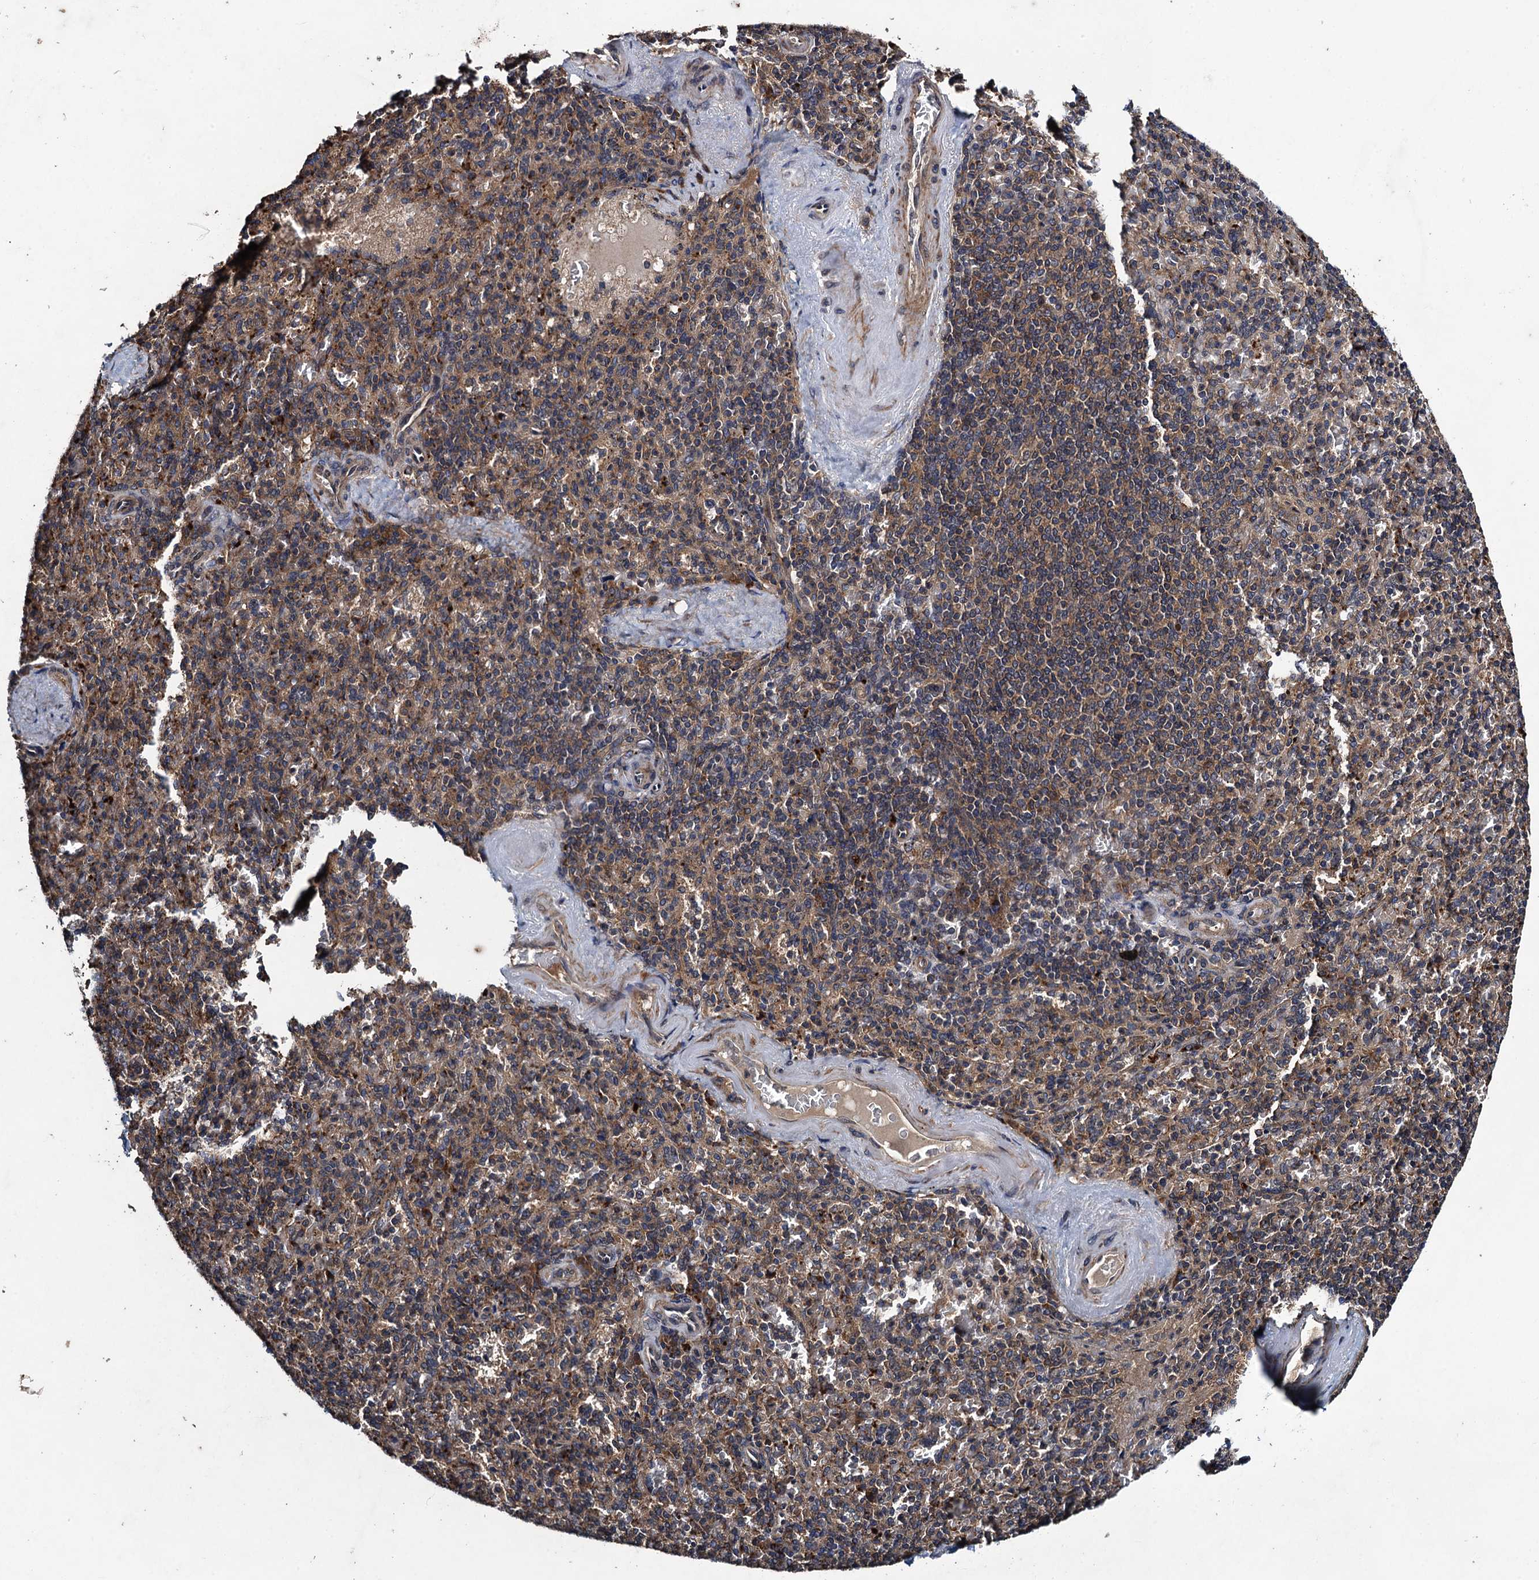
{"staining": {"intensity": "moderate", "quantity": ">75%", "location": "cytoplasmic/membranous"}, "tissue": "spleen", "cell_type": "Cells in red pulp", "image_type": "normal", "snomed": [{"axis": "morphology", "description": "Normal tissue, NOS"}, {"axis": "topography", "description": "Spleen"}], "caption": "Immunohistochemistry (IHC) staining of normal spleen, which displays medium levels of moderate cytoplasmic/membranous expression in about >75% of cells in red pulp indicating moderate cytoplasmic/membranous protein staining. The staining was performed using DAB (3,3'-diaminobenzidine) (brown) for protein detection and nuclei were counterstained in hematoxylin (blue).", "gene": "CNTN5", "patient": {"sex": "male", "age": 82}}